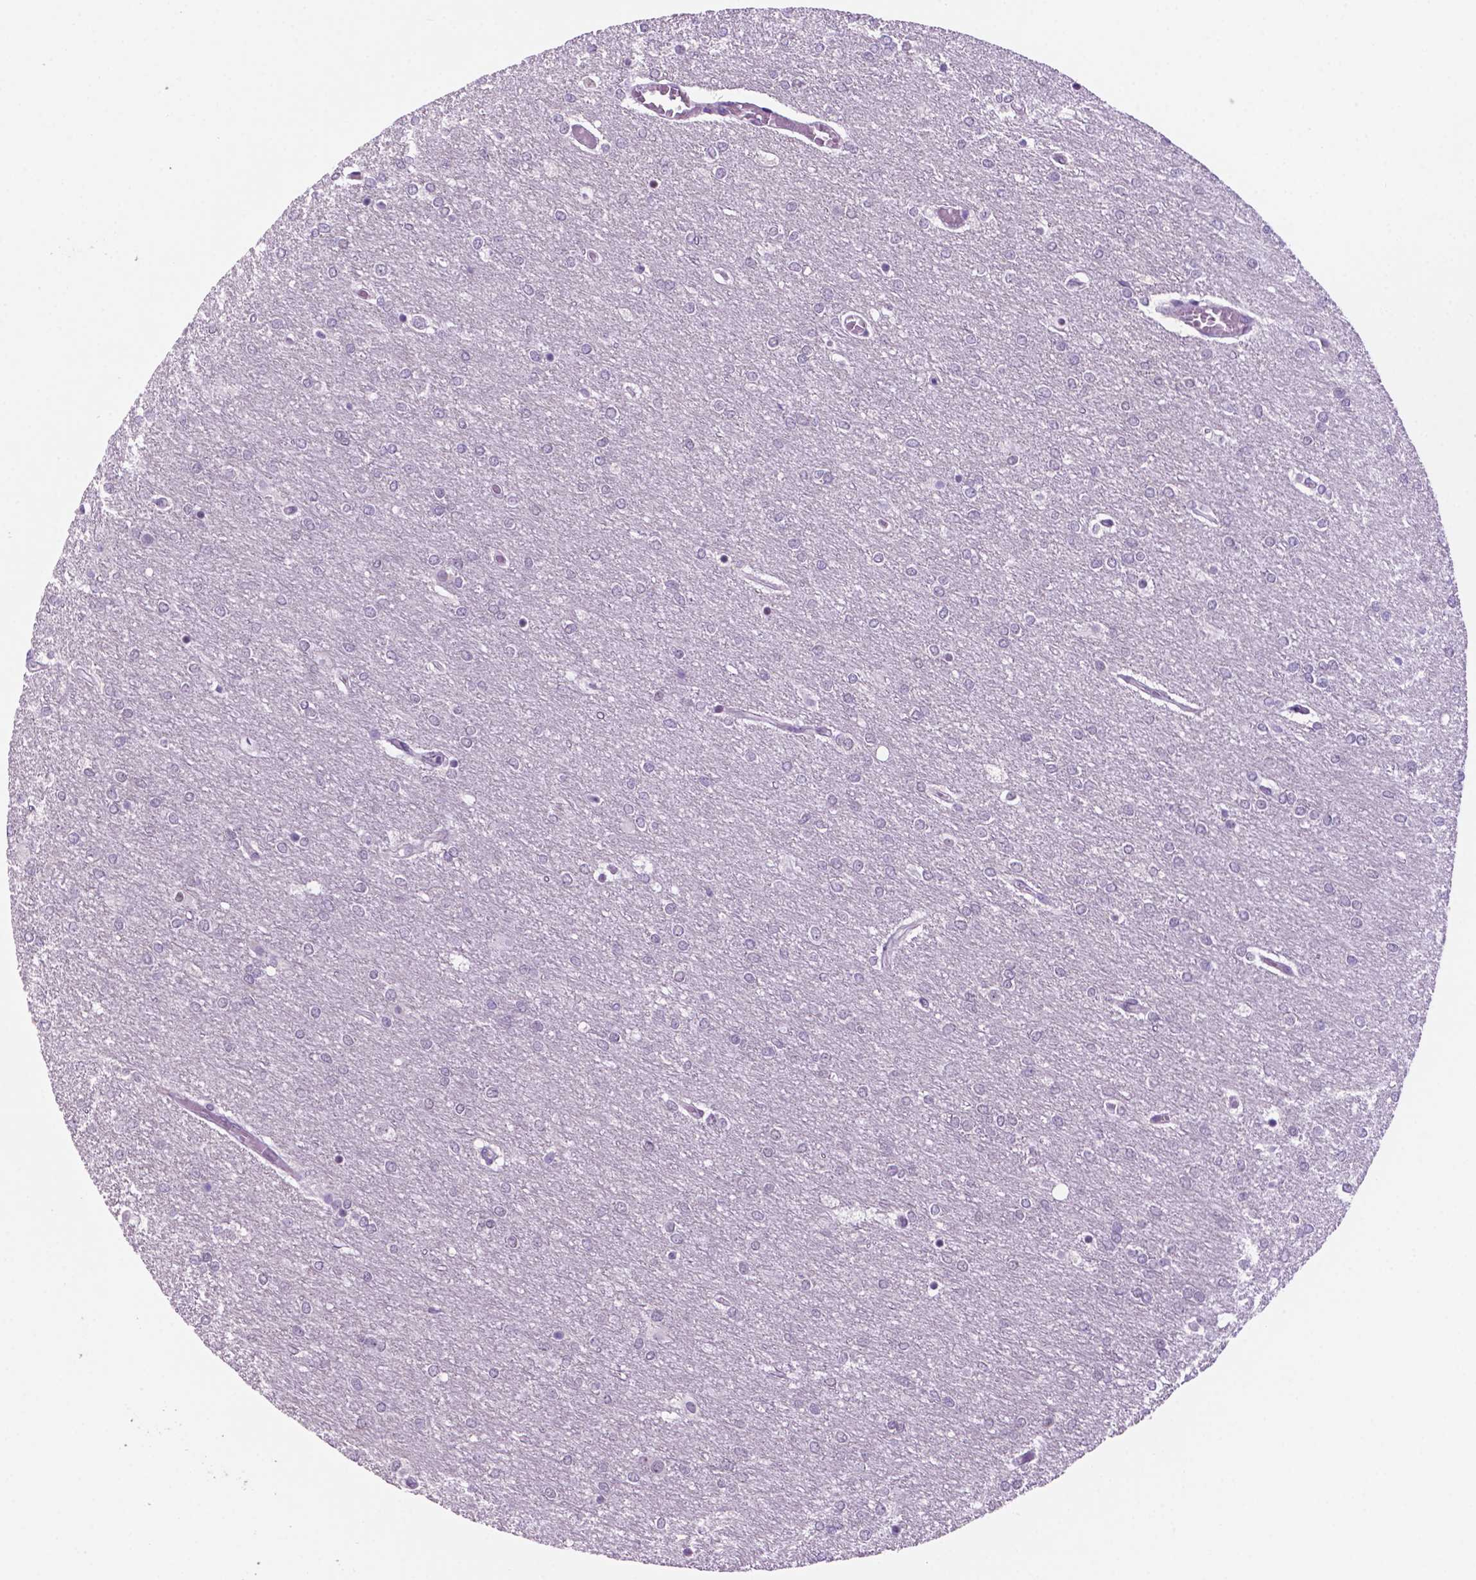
{"staining": {"intensity": "negative", "quantity": "none", "location": "none"}, "tissue": "glioma", "cell_type": "Tumor cells", "image_type": "cancer", "snomed": [{"axis": "morphology", "description": "Glioma, malignant, High grade"}, {"axis": "topography", "description": "Brain"}], "caption": "Glioma was stained to show a protein in brown. There is no significant expression in tumor cells. (DAB (3,3'-diaminobenzidine) immunohistochemistry (IHC), high magnification).", "gene": "NCAPH2", "patient": {"sex": "female", "age": 61}}